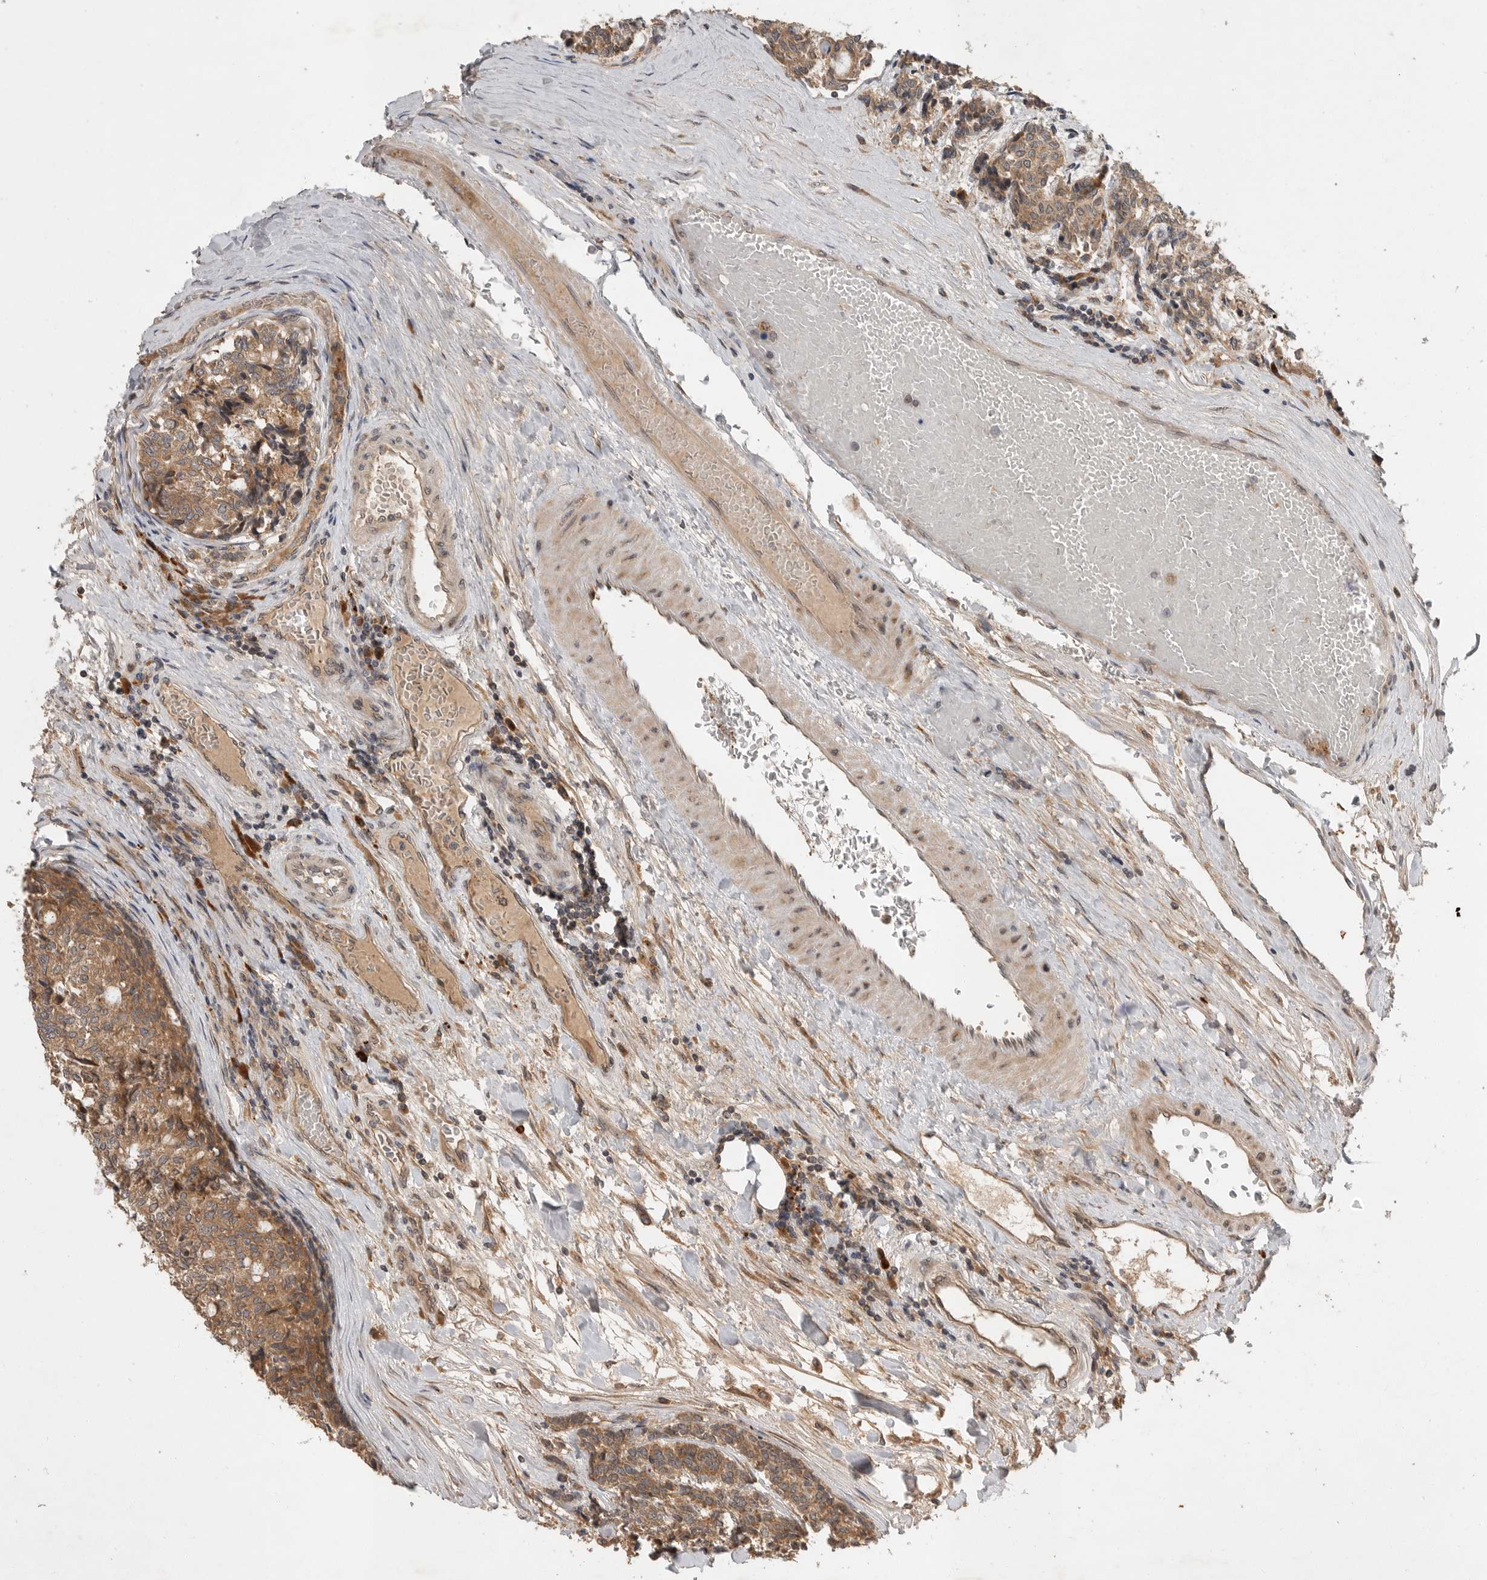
{"staining": {"intensity": "moderate", "quantity": ">75%", "location": "cytoplasmic/membranous"}, "tissue": "carcinoid", "cell_type": "Tumor cells", "image_type": "cancer", "snomed": [{"axis": "morphology", "description": "Carcinoid, malignant, NOS"}, {"axis": "topography", "description": "Pancreas"}], "caption": "Protein staining of carcinoid tissue shows moderate cytoplasmic/membranous positivity in about >75% of tumor cells.", "gene": "OSBPL9", "patient": {"sex": "female", "age": 54}}